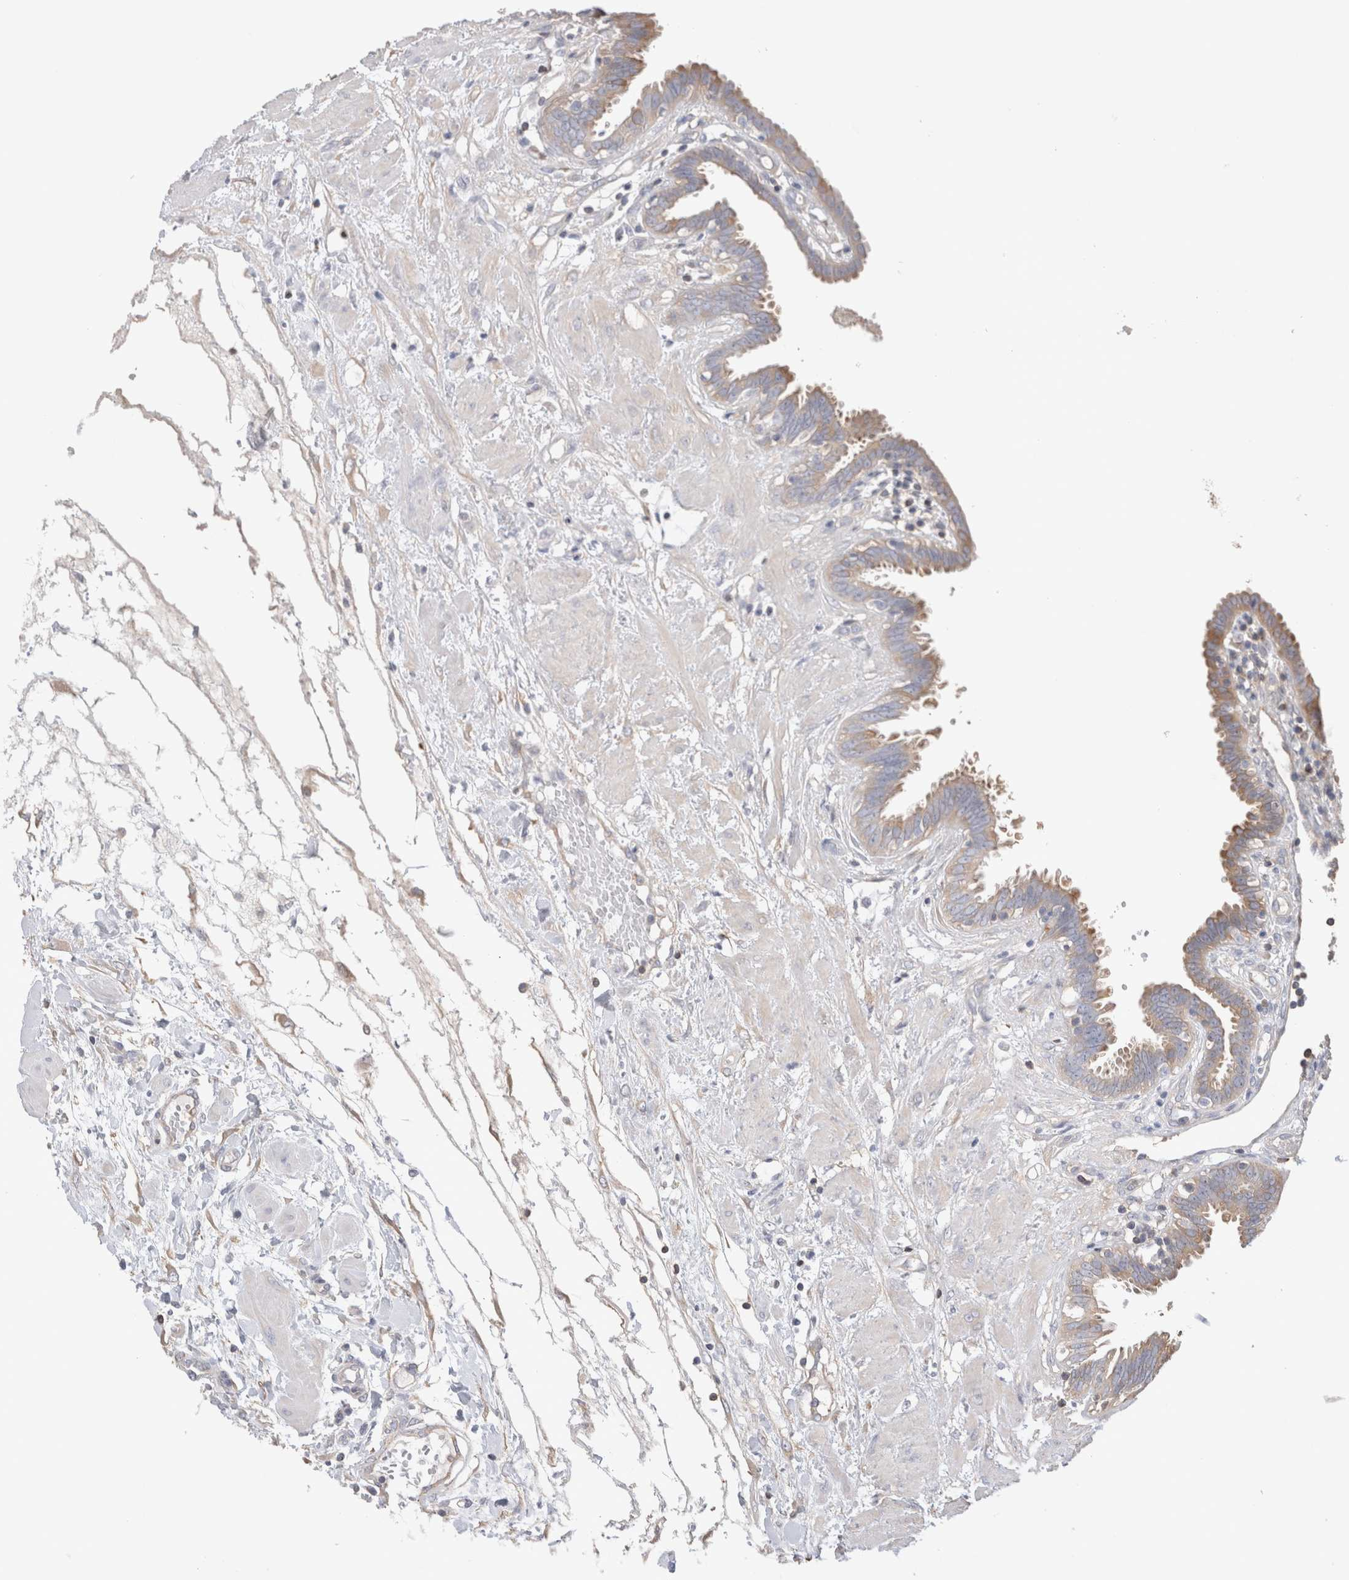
{"staining": {"intensity": "moderate", "quantity": ">75%", "location": "cytoplasmic/membranous"}, "tissue": "fallopian tube", "cell_type": "Glandular cells", "image_type": "normal", "snomed": [{"axis": "morphology", "description": "Normal tissue, NOS"}, {"axis": "topography", "description": "Fallopian tube"}, {"axis": "topography", "description": "Placenta"}], "caption": "Brown immunohistochemical staining in benign human fallopian tube displays moderate cytoplasmic/membranous staining in about >75% of glandular cells.", "gene": "CAPN2", "patient": {"sex": "female", "age": 32}}